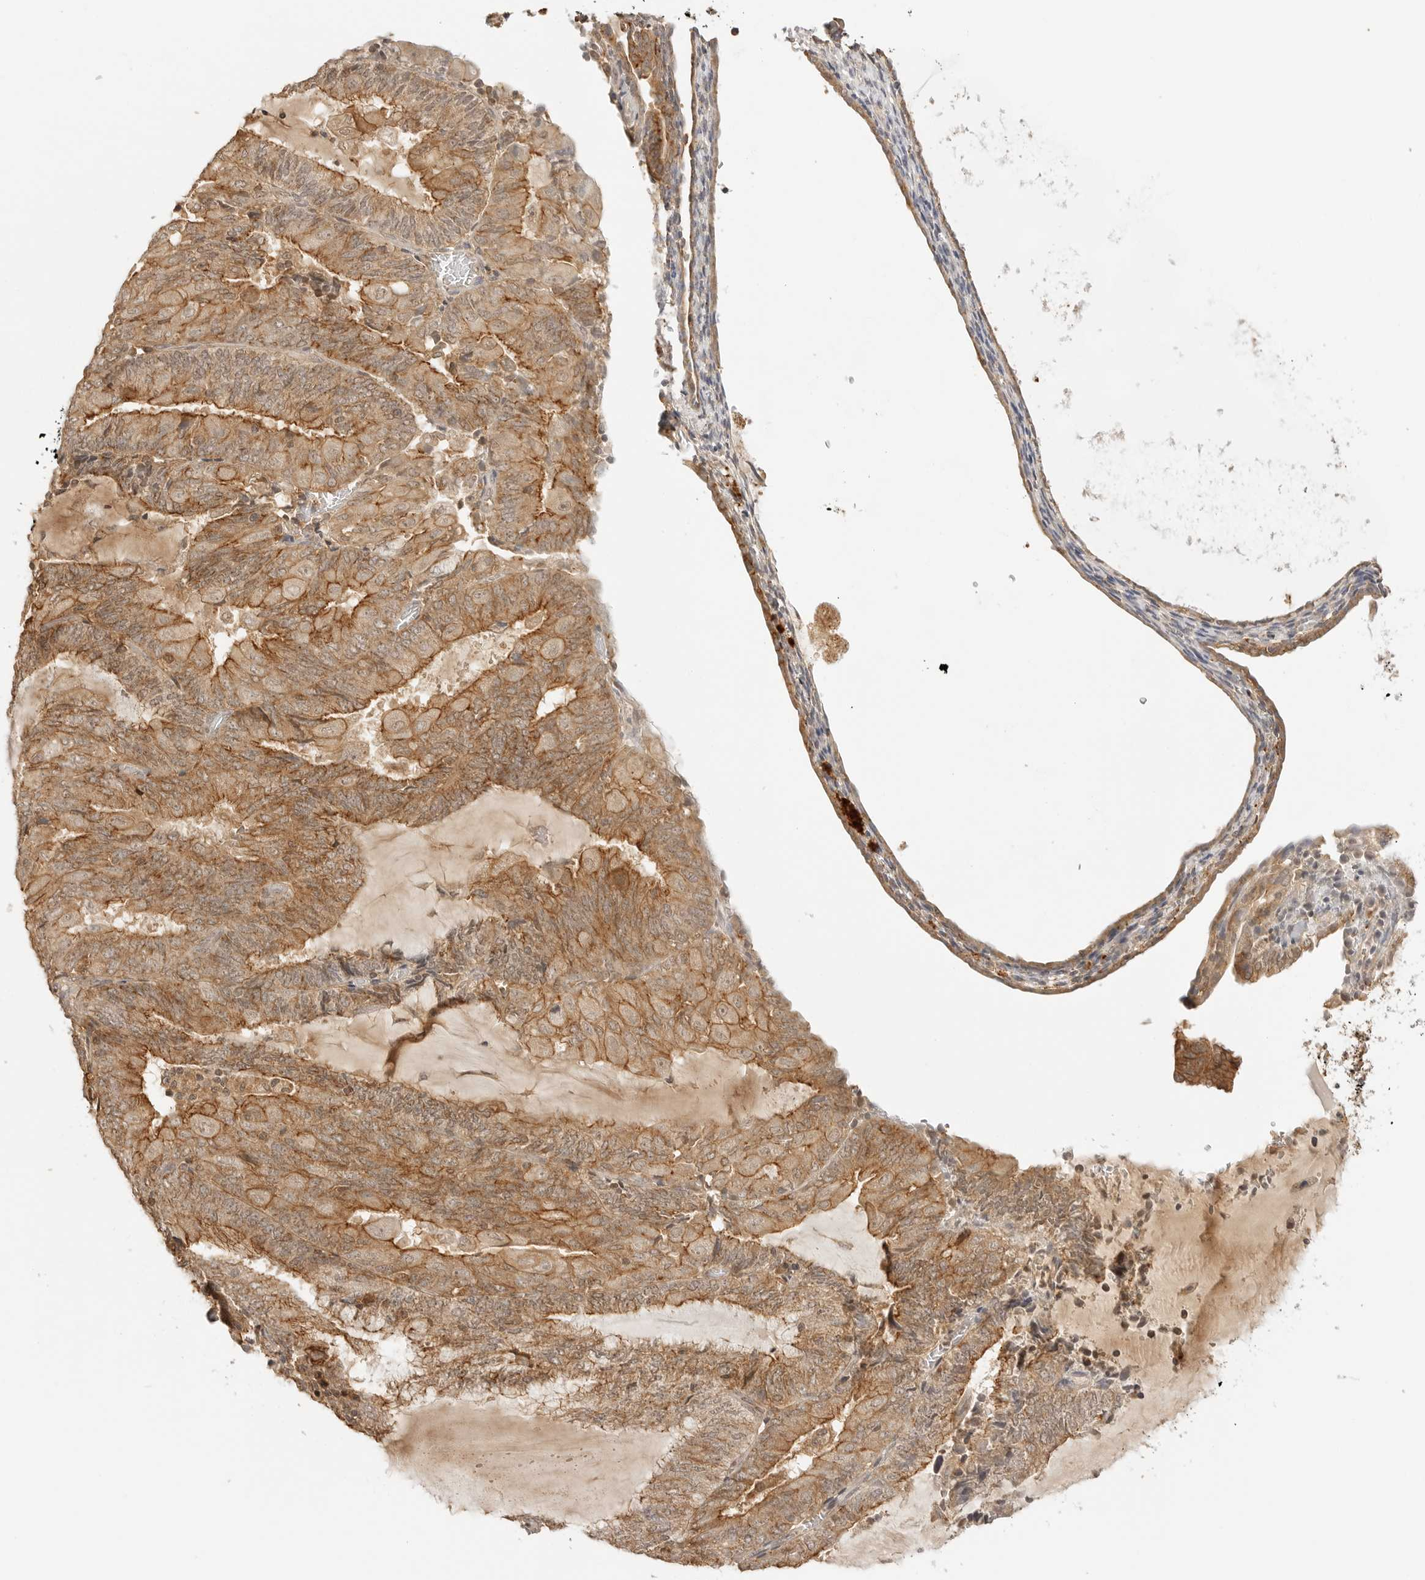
{"staining": {"intensity": "moderate", "quantity": ">75%", "location": "cytoplasmic/membranous"}, "tissue": "endometrial cancer", "cell_type": "Tumor cells", "image_type": "cancer", "snomed": [{"axis": "morphology", "description": "Adenocarcinoma, NOS"}, {"axis": "topography", "description": "Endometrium"}], "caption": "Endometrial cancer stained with a brown dye reveals moderate cytoplasmic/membranous positive expression in about >75% of tumor cells.", "gene": "EPHA1", "patient": {"sex": "female", "age": 81}}